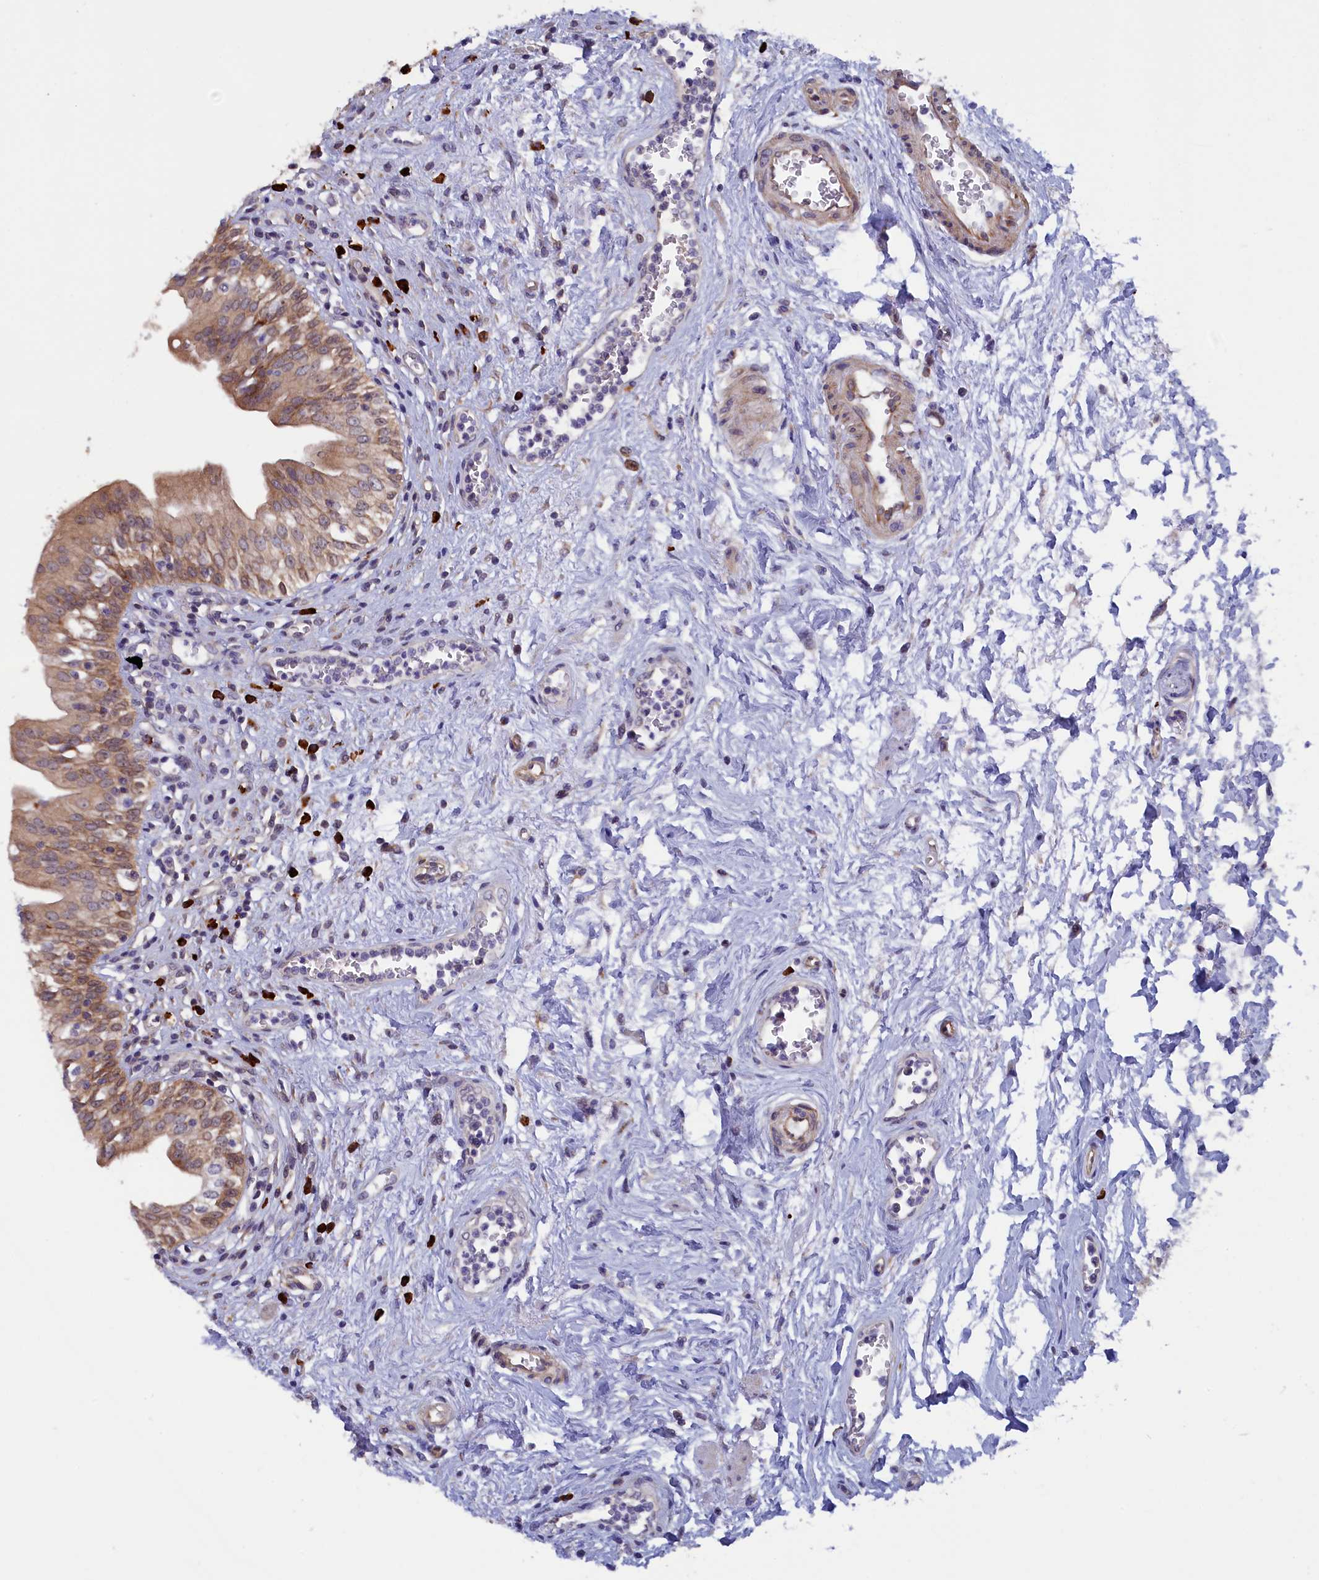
{"staining": {"intensity": "moderate", "quantity": ">75%", "location": "cytoplasmic/membranous"}, "tissue": "urinary bladder", "cell_type": "Urothelial cells", "image_type": "normal", "snomed": [{"axis": "morphology", "description": "Normal tissue, NOS"}, {"axis": "morphology", "description": "Inflammation, NOS"}, {"axis": "topography", "description": "Urinary bladder"}], "caption": "Immunohistochemical staining of unremarkable human urinary bladder exhibits >75% levels of moderate cytoplasmic/membranous protein staining in approximately >75% of urothelial cells. (DAB IHC with brightfield microscopy, high magnification).", "gene": "JPT2", "patient": {"sex": "male", "age": 63}}